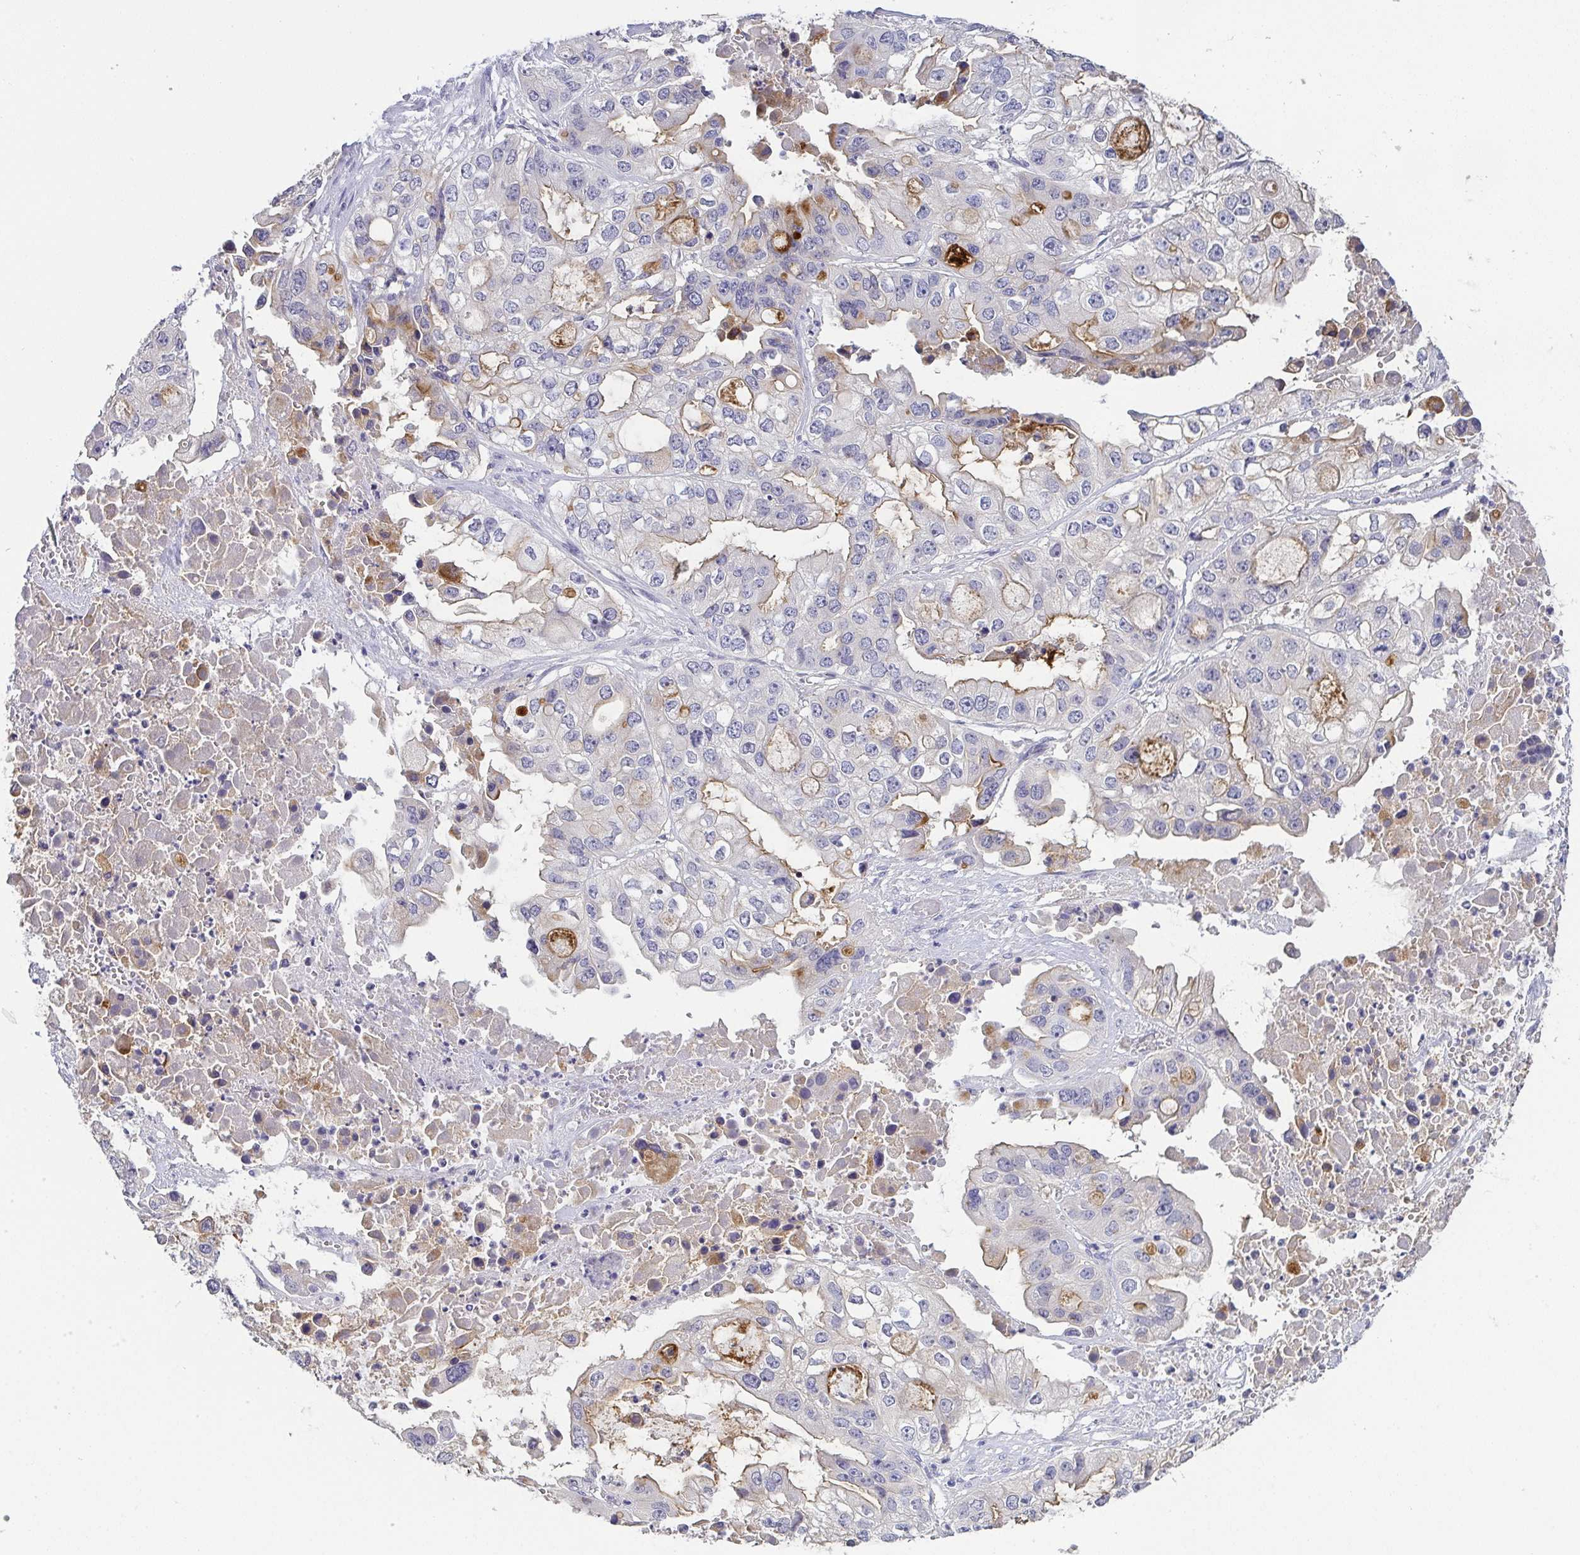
{"staining": {"intensity": "moderate", "quantity": "<25%", "location": "cytoplasmic/membranous"}, "tissue": "ovarian cancer", "cell_type": "Tumor cells", "image_type": "cancer", "snomed": [{"axis": "morphology", "description": "Cystadenocarcinoma, serous, NOS"}, {"axis": "topography", "description": "Ovary"}], "caption": "DAB immunohistochemical staining of ovarian cancer shows moderate cytoplasmic/membranous protein staining in about <25% of tumor cells.", "gene": "RNASE7", "patient": {"sex": "female", "age": 56}}